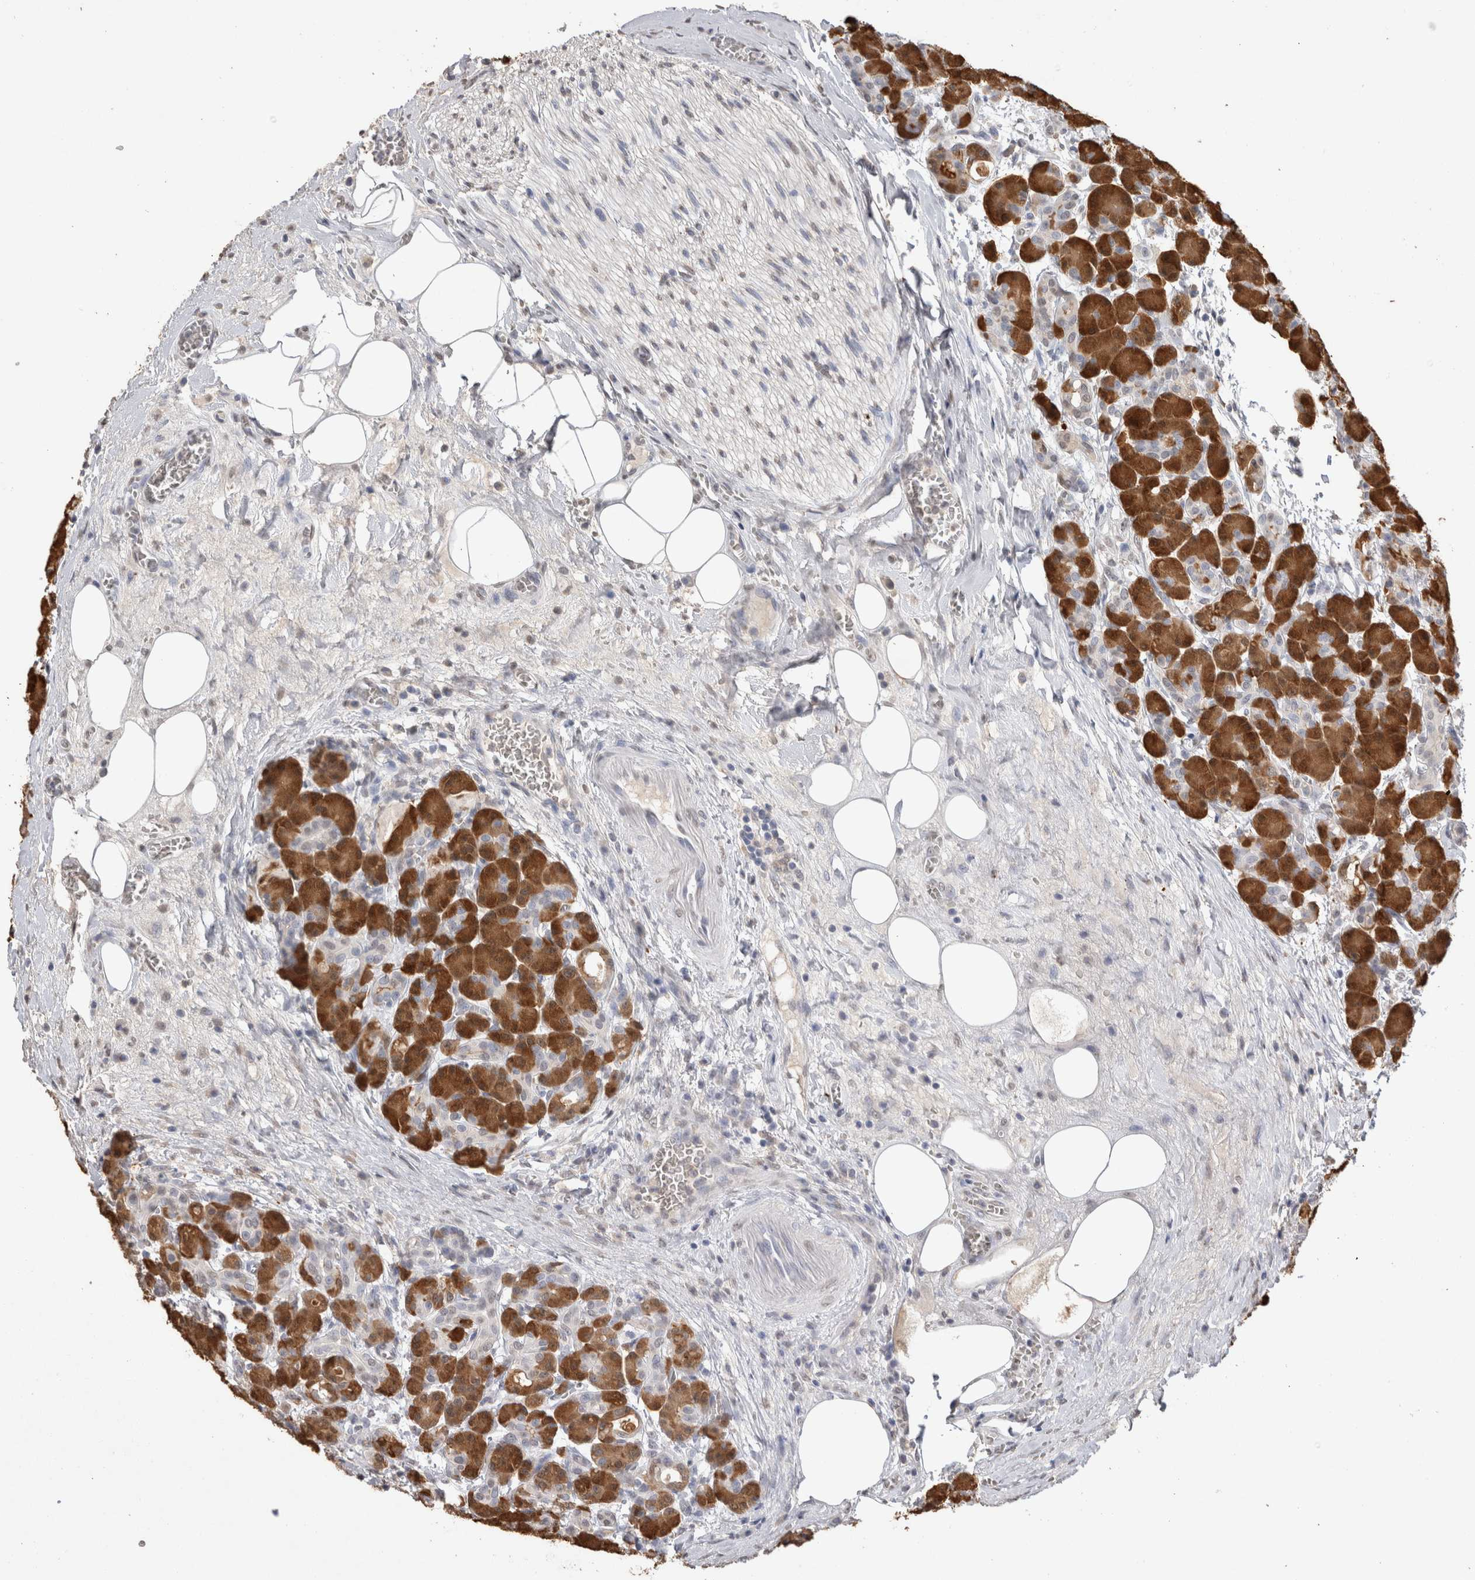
{"staining": {"intensity": "strong", "quantity": ">75%", "location": "cytoplasmic/membranous"}, "tissue": "pancreas", "cell_type": "Exocrine glandular cells", "image_type": "normal", "snomed": [{"axis": "morphology", "description": "Normal tissue, NOS"}, {"axis": "topography", "description": "Pancreas"}], "caption": "Benign pancreas was stained to show a protein in brown. There is high levels of strong cytoplasmic/membranous expression in approximately >75% of exocrine glandular cells. The staining was performed using DAB (3,3'-diaminobenzidine) to visualize the protein expression in brown, while the nuclei were stained in blue with hematoxylin (Magnification: 20x).", "gene": "LGALS2", "patient": {"sex": "male", "age": 63}}